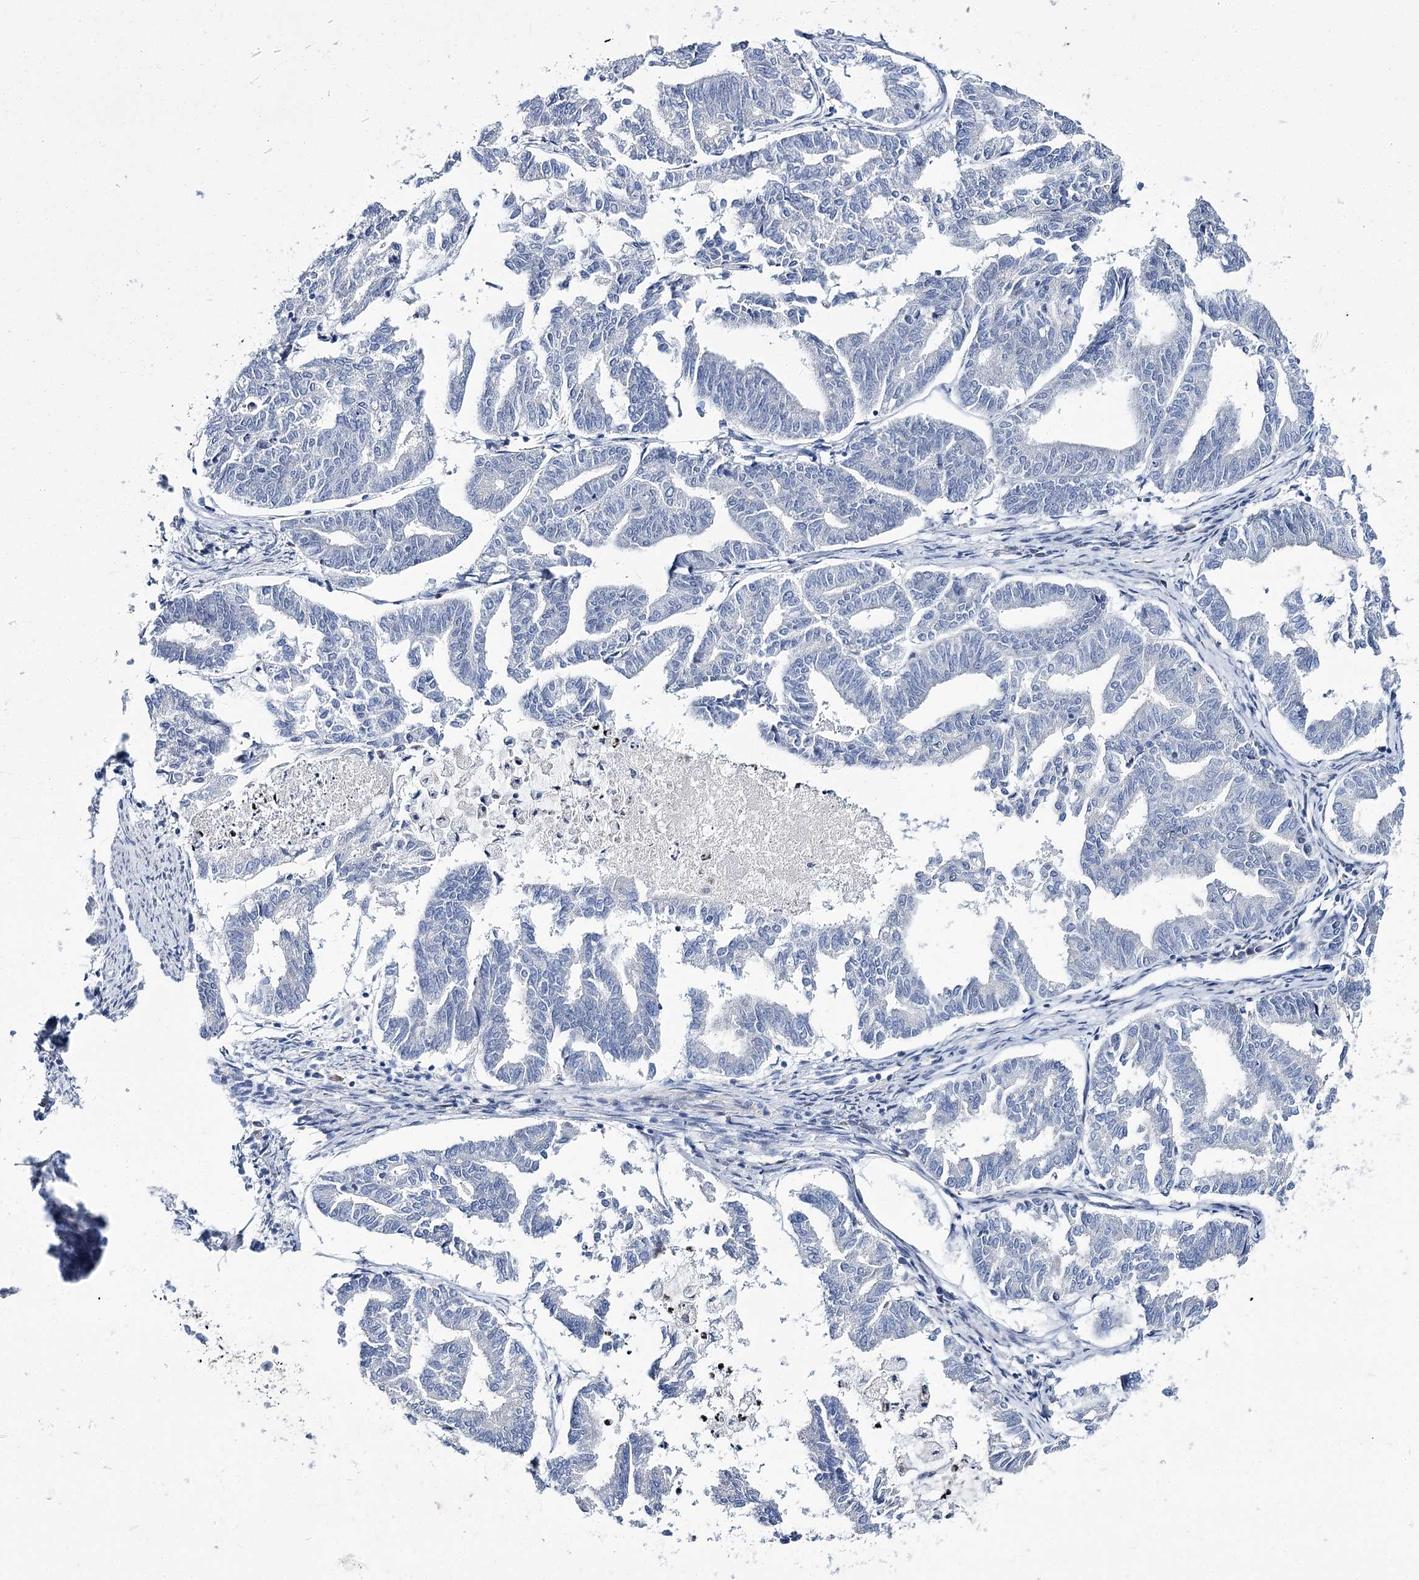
{"staining": {"intensity": "negative", "quantity": "none", "location": "none"}, "tissue": "endometrial cancer", "cell_type": "Tumor cells", "image_type": "cancer", "snomed": [{"axis": "morphology", "description": "Adenocarcinoma, NOS"}, {"axis": "topography", "description": "Endometrium"}], "caption": "Protein analysis of adenocarcinoma (endometrial) reveals no significant staining in tumor cells.", "gene": "THAP6", "patient": {"sex": "female", "age": 79}}